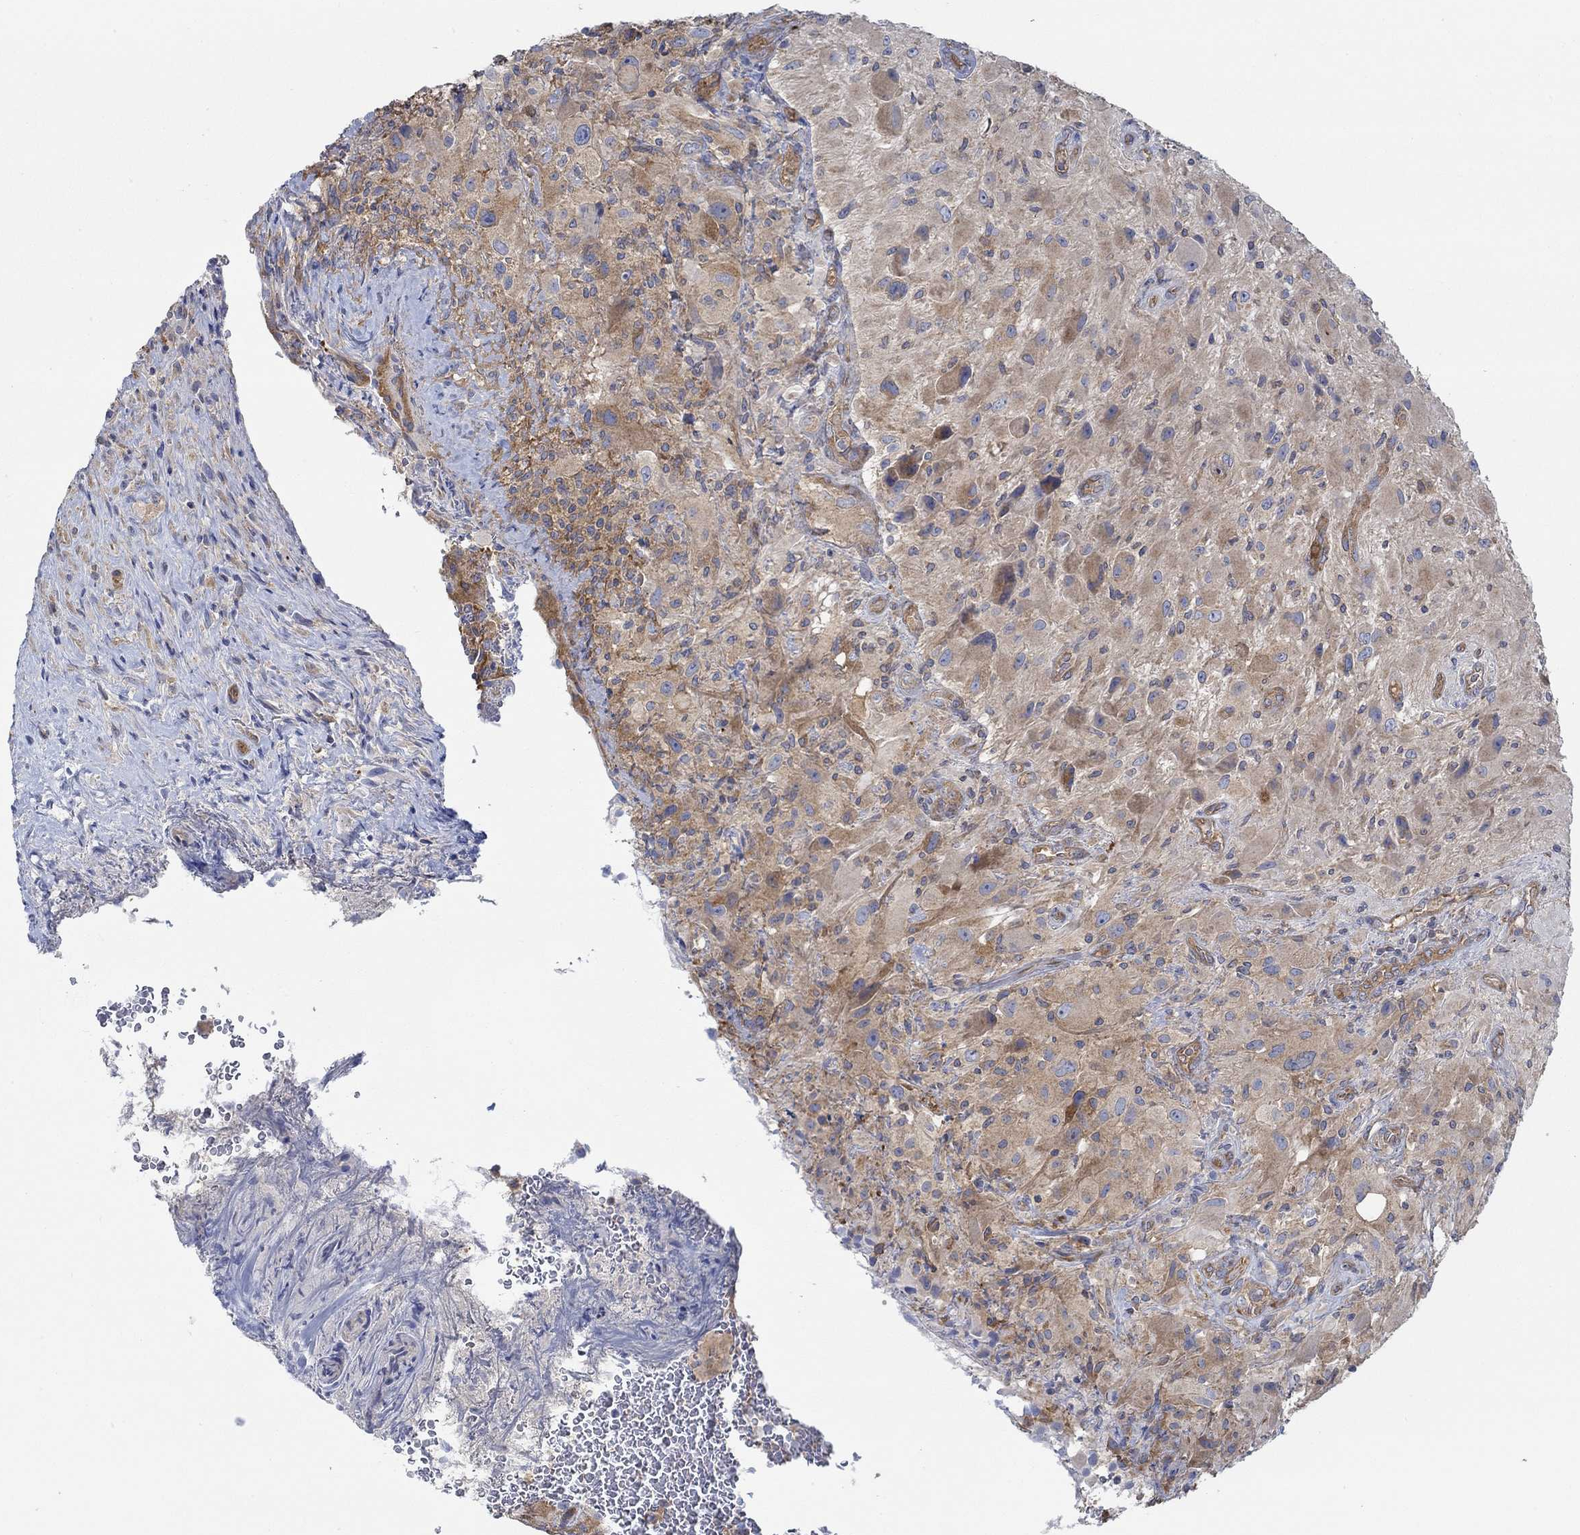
{"staining": {"intensity": "weak", "quantity": "<25%", "location": "cytoplasmic/membranous"}, "tissue": "glioma", "cell_type": "Tumor cells", "image_type": "cancer", "snomed": [{"axis": "morphology", "description": "Glioma, malignant, High grade"}, {"axis": "topography", "description": "Cerebral cortex"}], "caption": "Tumor cells are negative for protein expression in human glioma.", "gene": "SPAG9", "patient": {"sex": "male", "age": 35}}